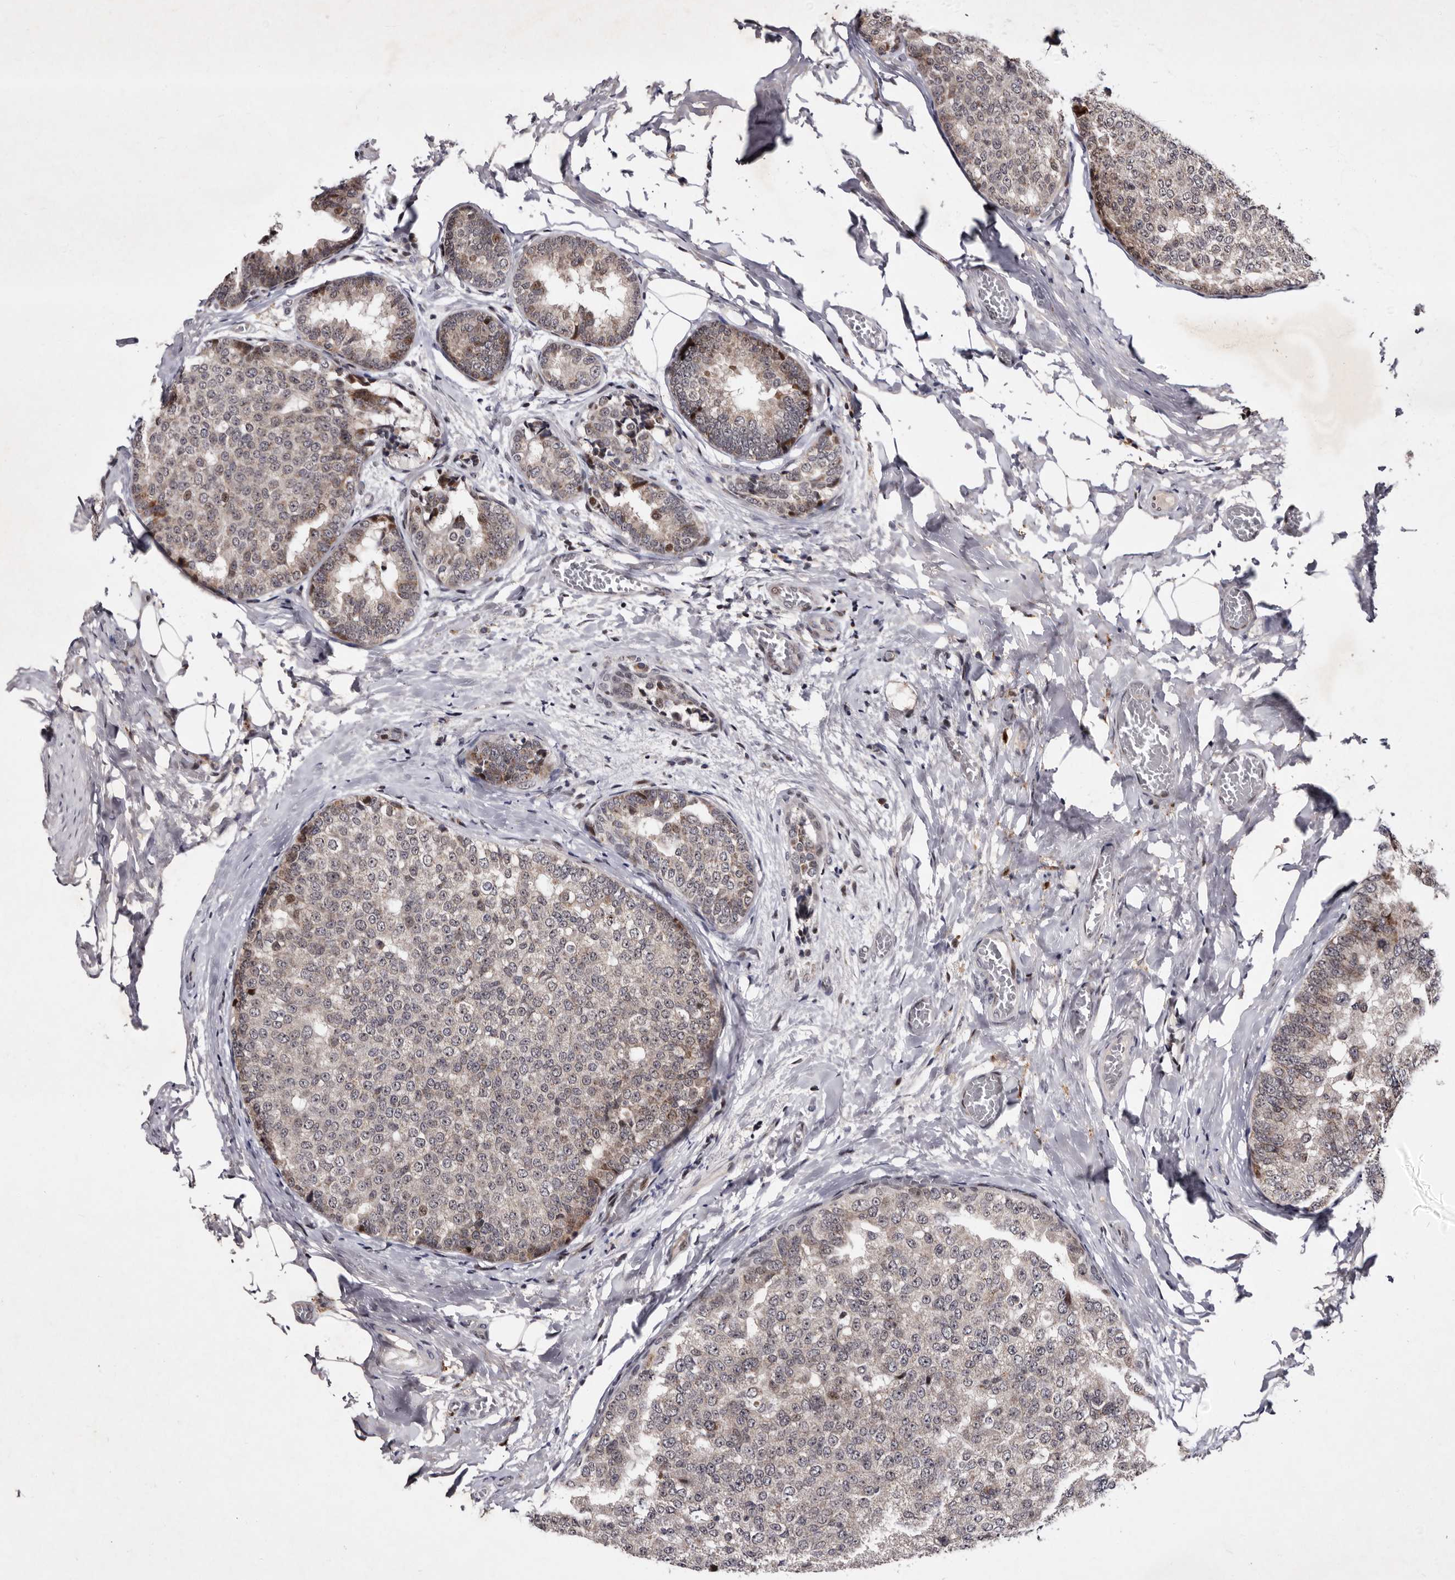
{"staining": {"intensity": "weak", "quantity": "<25%", "location": "cytoplasmic/membranous"}, "tissue": "breast cancer", "cell_type": "Tumor cells", "image_type": "cancer", "snomed": [{"axis": "morphology", "description": "Normal tissue, NOS"}, {"axis": "morphology", "description": "Duct carcinoma"}, {"axis": "topography", "description": "Breast"}], "caption": "Breast cancer (invasive ductal carcinoma) was stained to show a protein in brown. There is no significant staining in tumor cells.", "gene": "TNKS", "patient": {"sex": "female", "age": 43}}